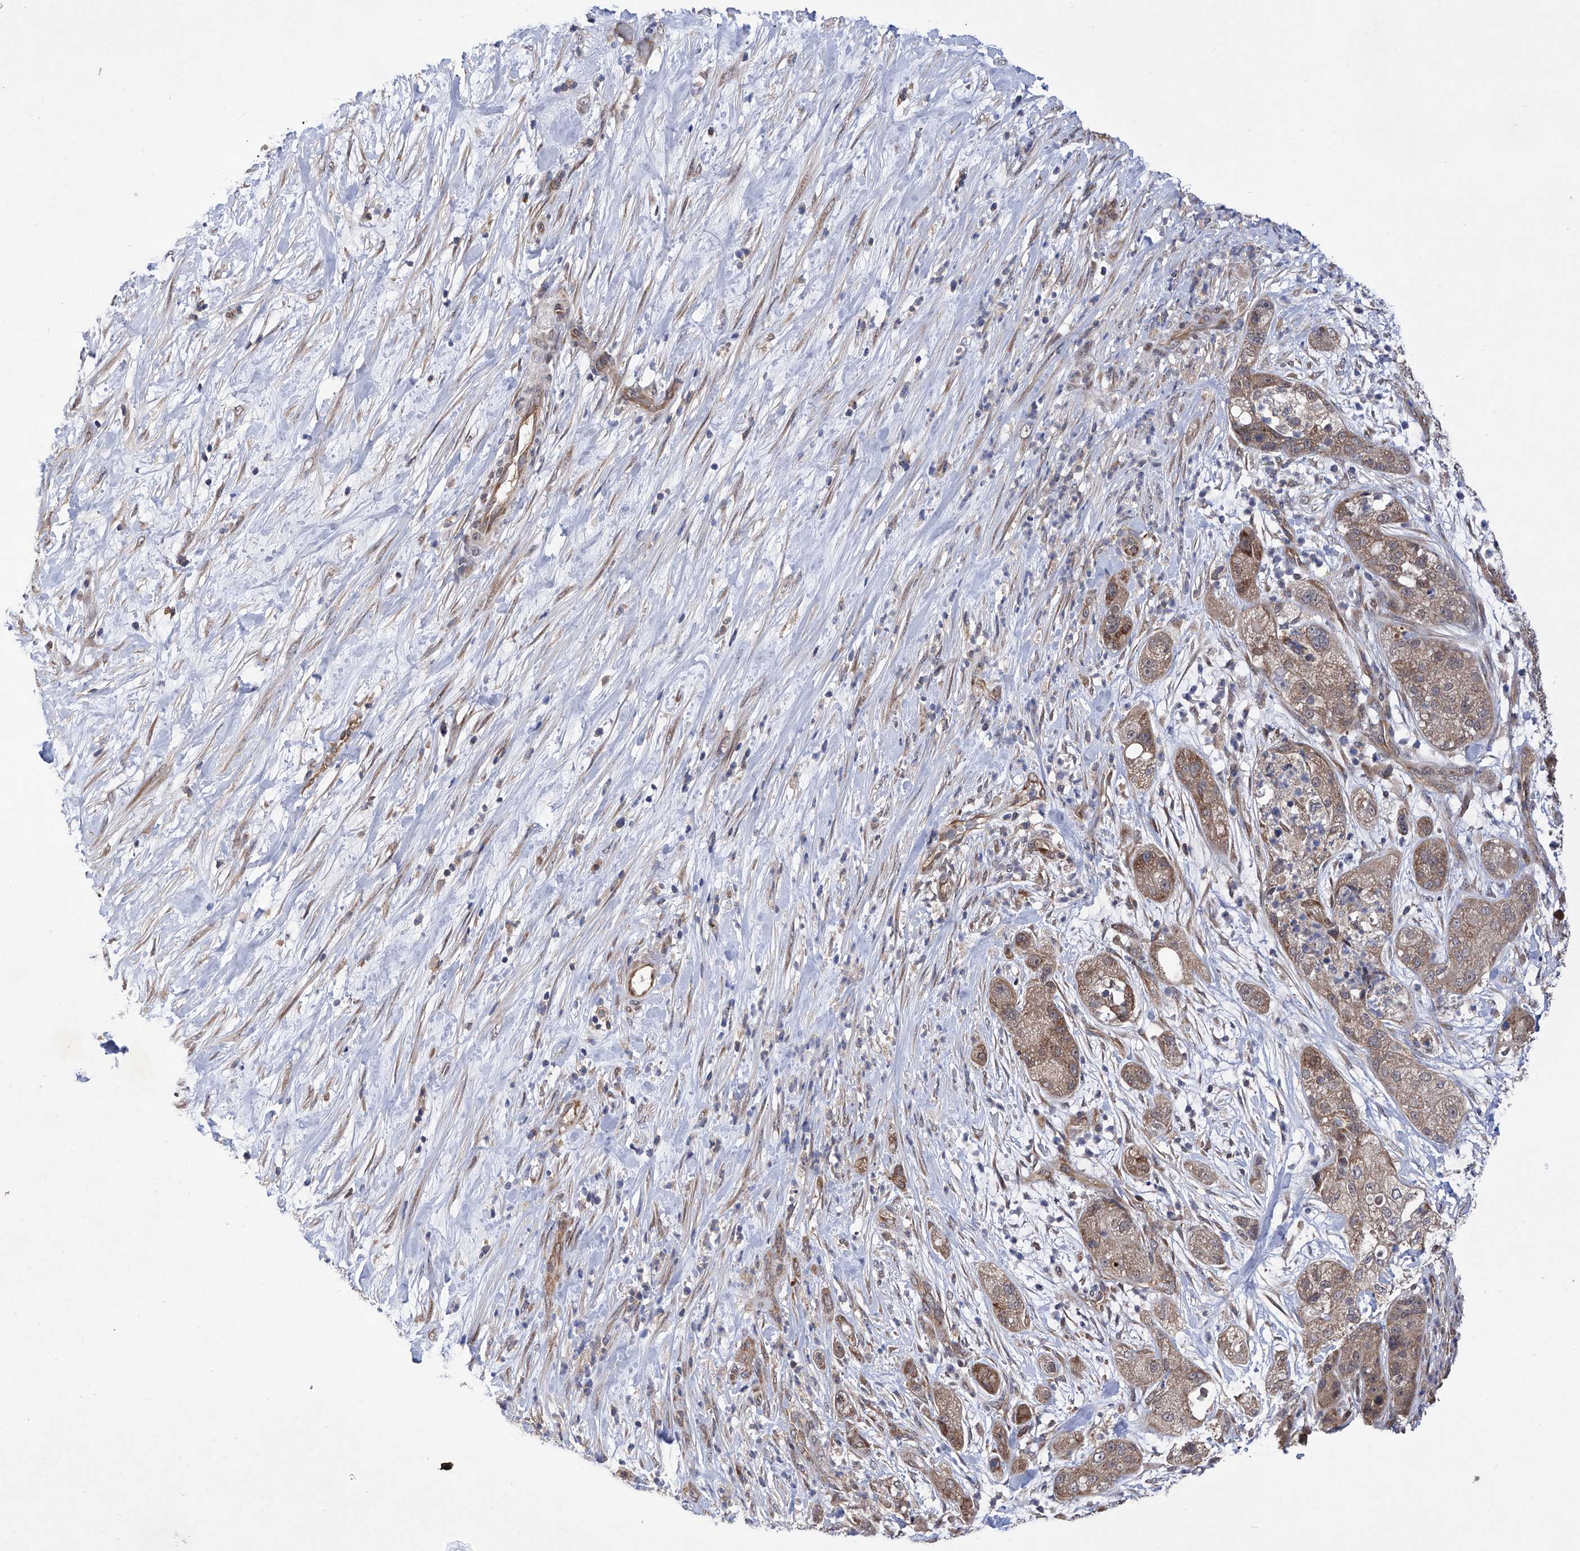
{"staining": {"intensity": "moderate", "quantity": ">75%", "location": "cytoplasmic/membranous"}, "tissue": "pancreatic cancer", "cell_type": "Tumor cells", "image_type": "cancer", "snomed": [{"axis": "morphology", "description": "Adenocarcinoma, NOS"}, {"axis": "topography", "description": "Pancreas"}], "caption": "Immunohistochemical staining of human pancreatic cancer (adenocarcinoma) exhibits moderate cytoplasmic/membranous protein expression in approximately >75% of tumor cells.", "gene": "USP45", "patient": {"sex": "female", "age": 78}}